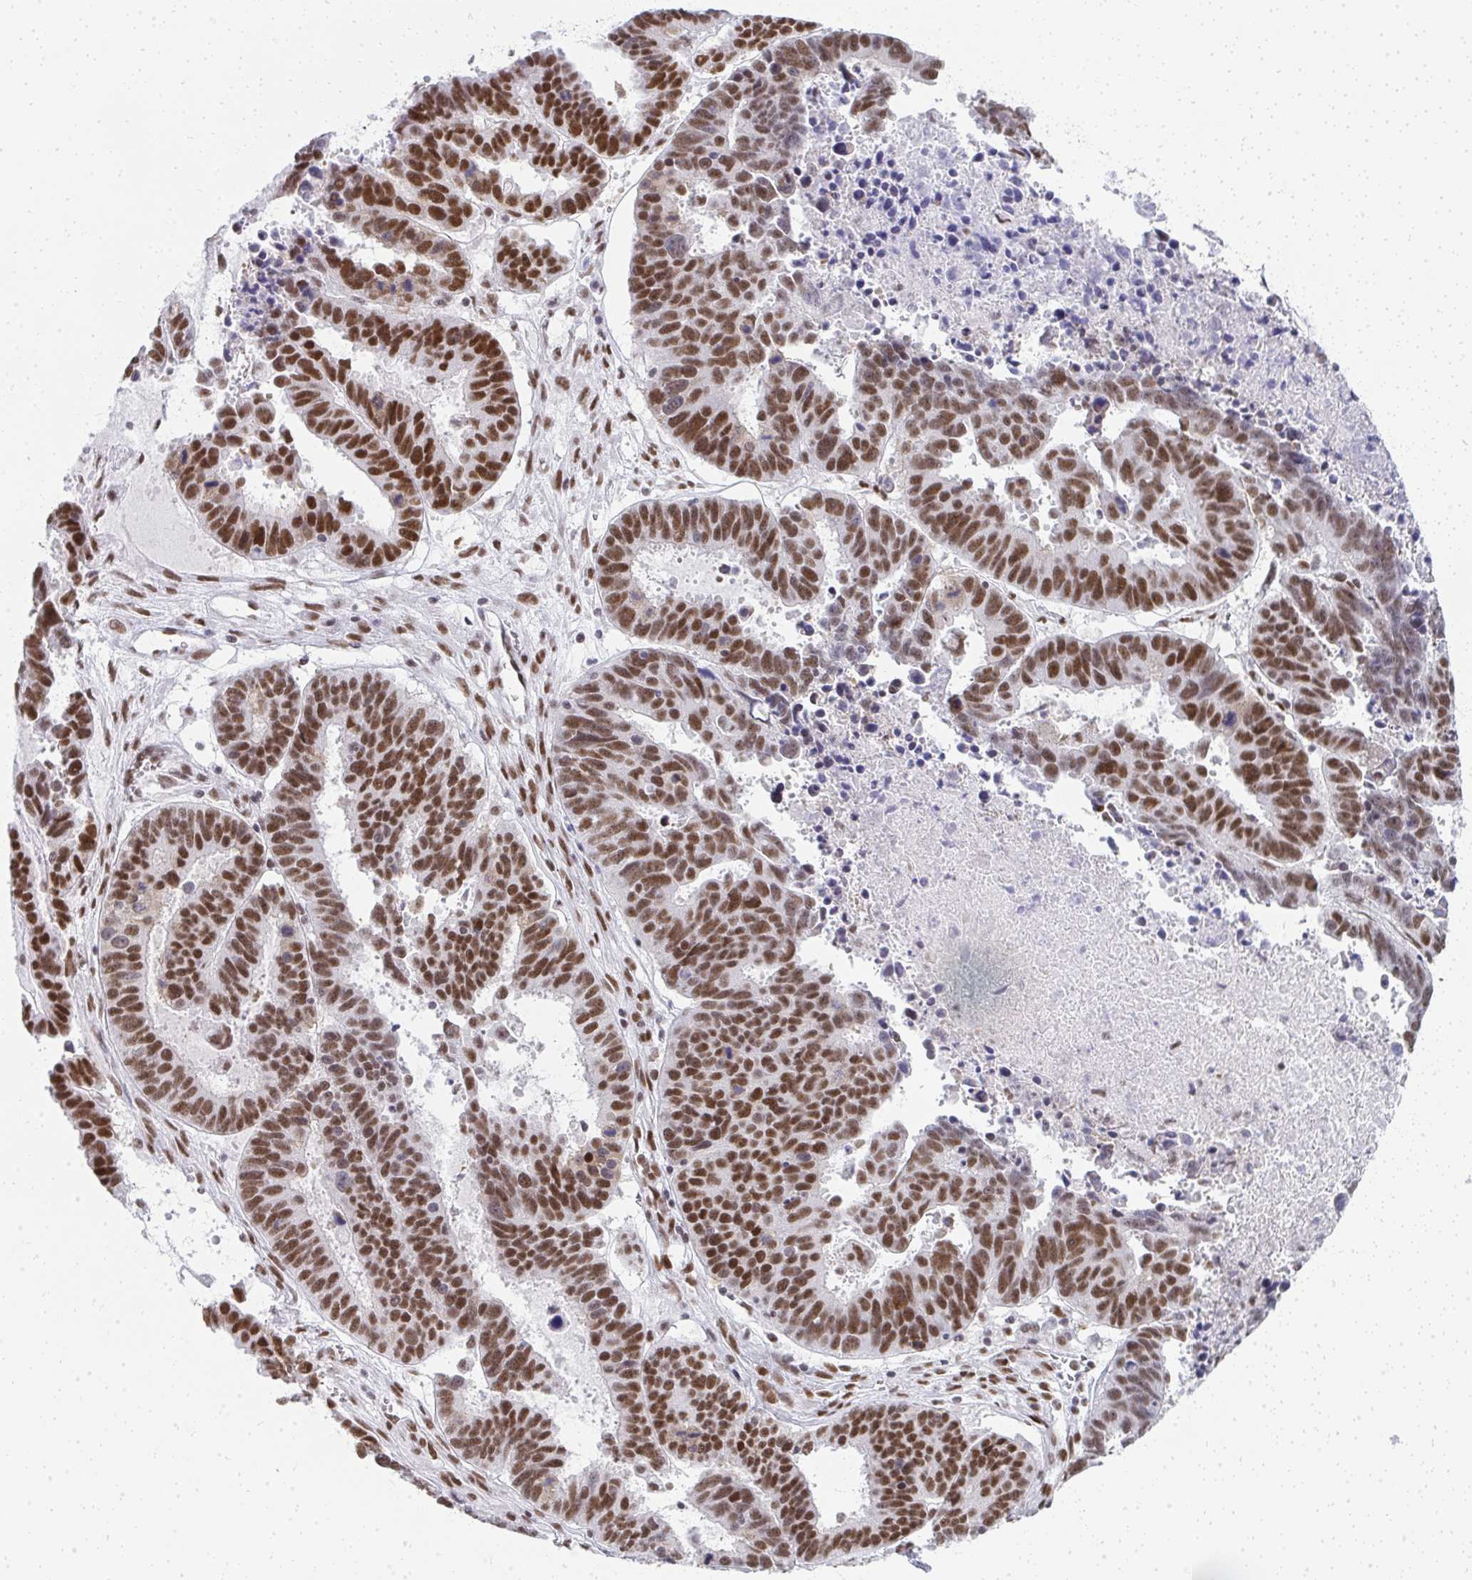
{"staining": {"intensity": "moderate", "quantity": ">75%", "location": "nuclear"}, "tissue": "ovarian cancer", "cell_type": "Tumor cells", "image_type": "cancer", "snomed": [{"axis": "morphology", "description": "Carcinoma, endometroid"}, {"axis": "morphology", "description": "Cystadenocarcinoma, serous, NOS"}, {"axis": "topography", "description": "Ovary"}], "caption": "A photomicrograph showing moderate nuclear expression in approximately >75% of tumor cells in ovarian serous cystadenocarcinoma, as visualized by brown immunohistochemical staining.", "gene": "CREBBP", "patient": {"sex": "female", "age": 45}}